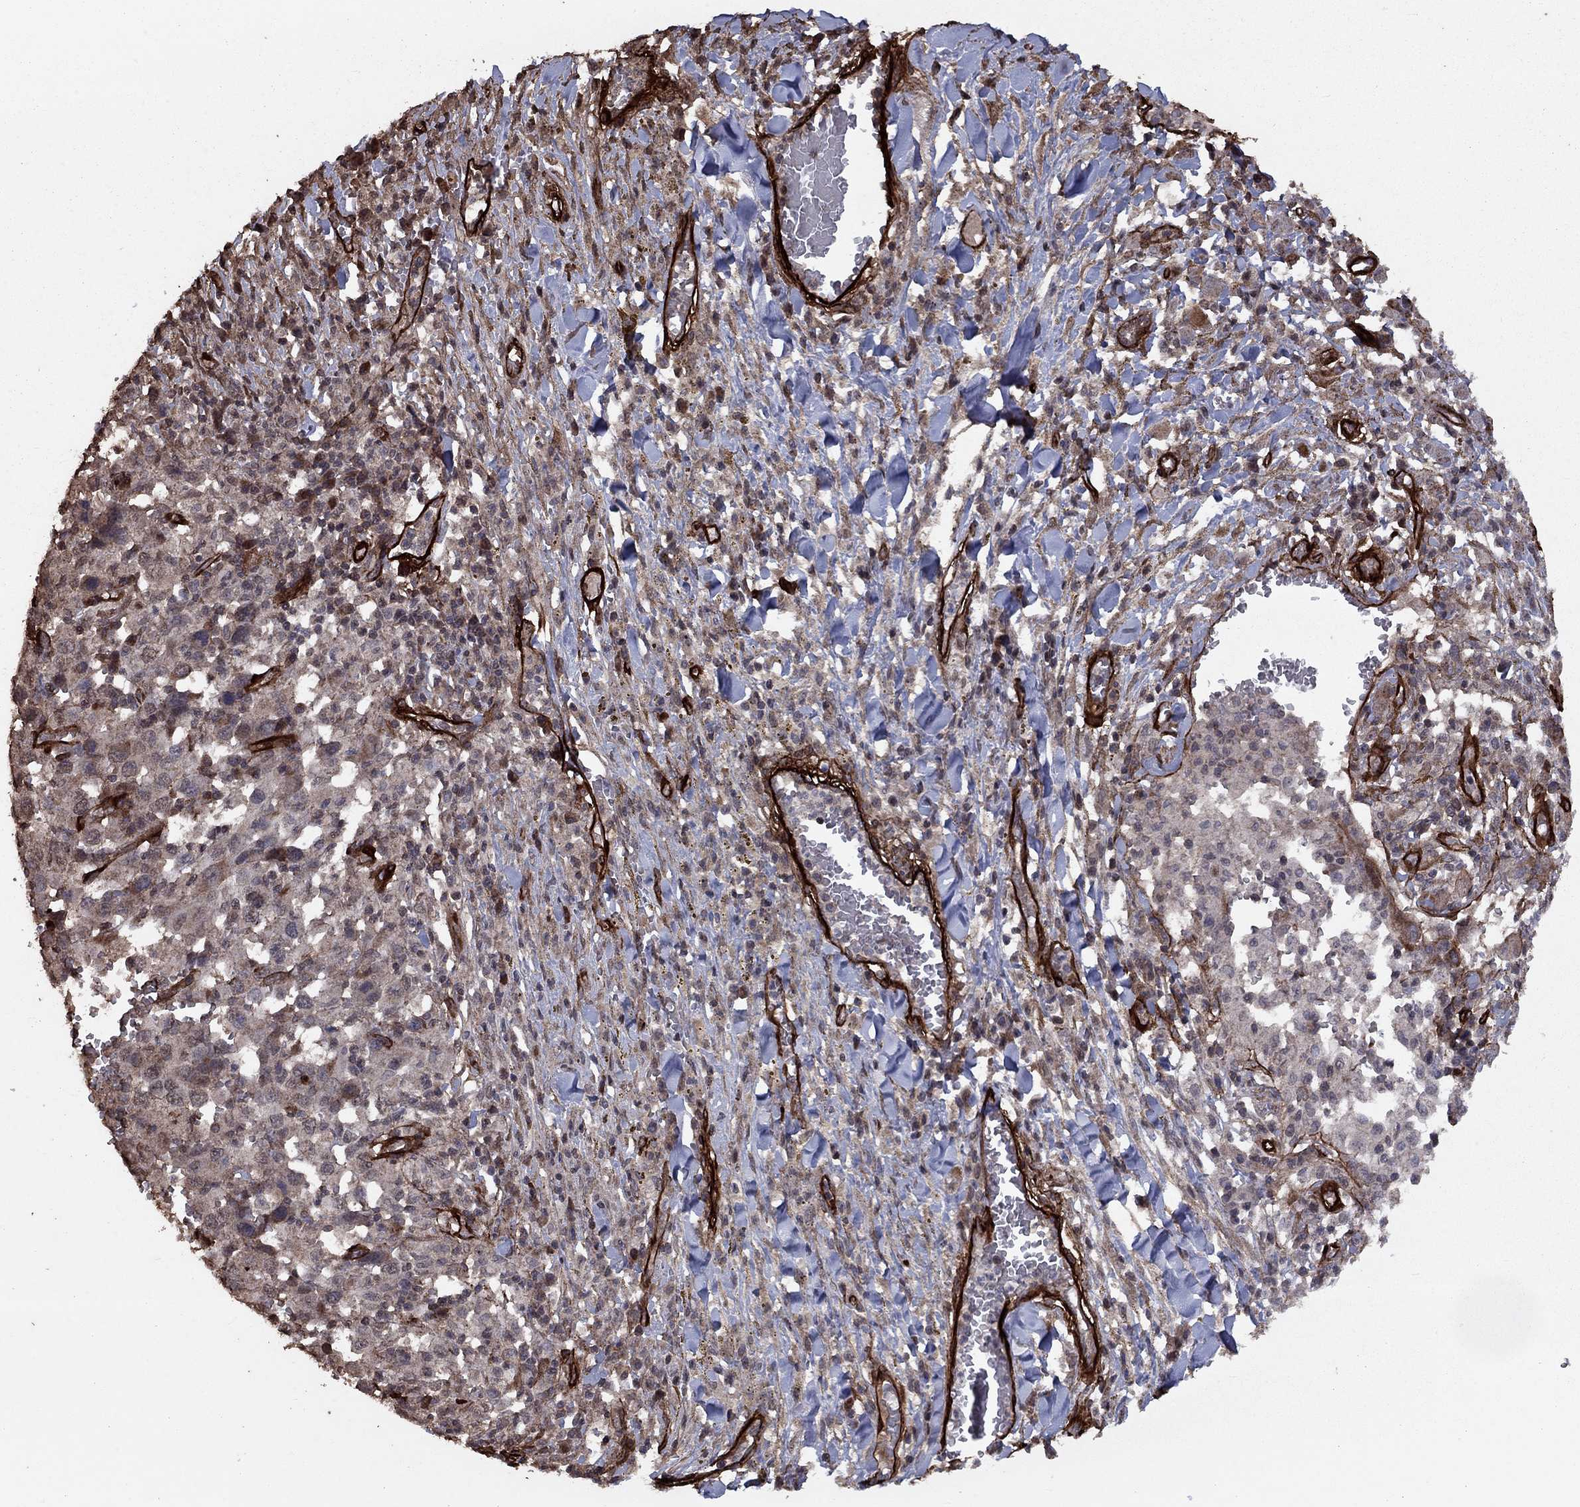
{"staining": {"intensity": "negative", "quantity": "none", "location": "none"}, "tissue": "melanoma", "cell_type": "Tumor cells", "image_type": "cancer", "snomed": [{"axis": "morphology", "description": "Malignant melanoma, NOS"}, {"axis": "topography", "description": "Skin"}], "caption": "This is an immunohistochemistry histopathology image of human malignant melanoma. There is no expression in tumor cells.", "gene": "COL18A1", "patient": {"sex": "female", "age": 91}}